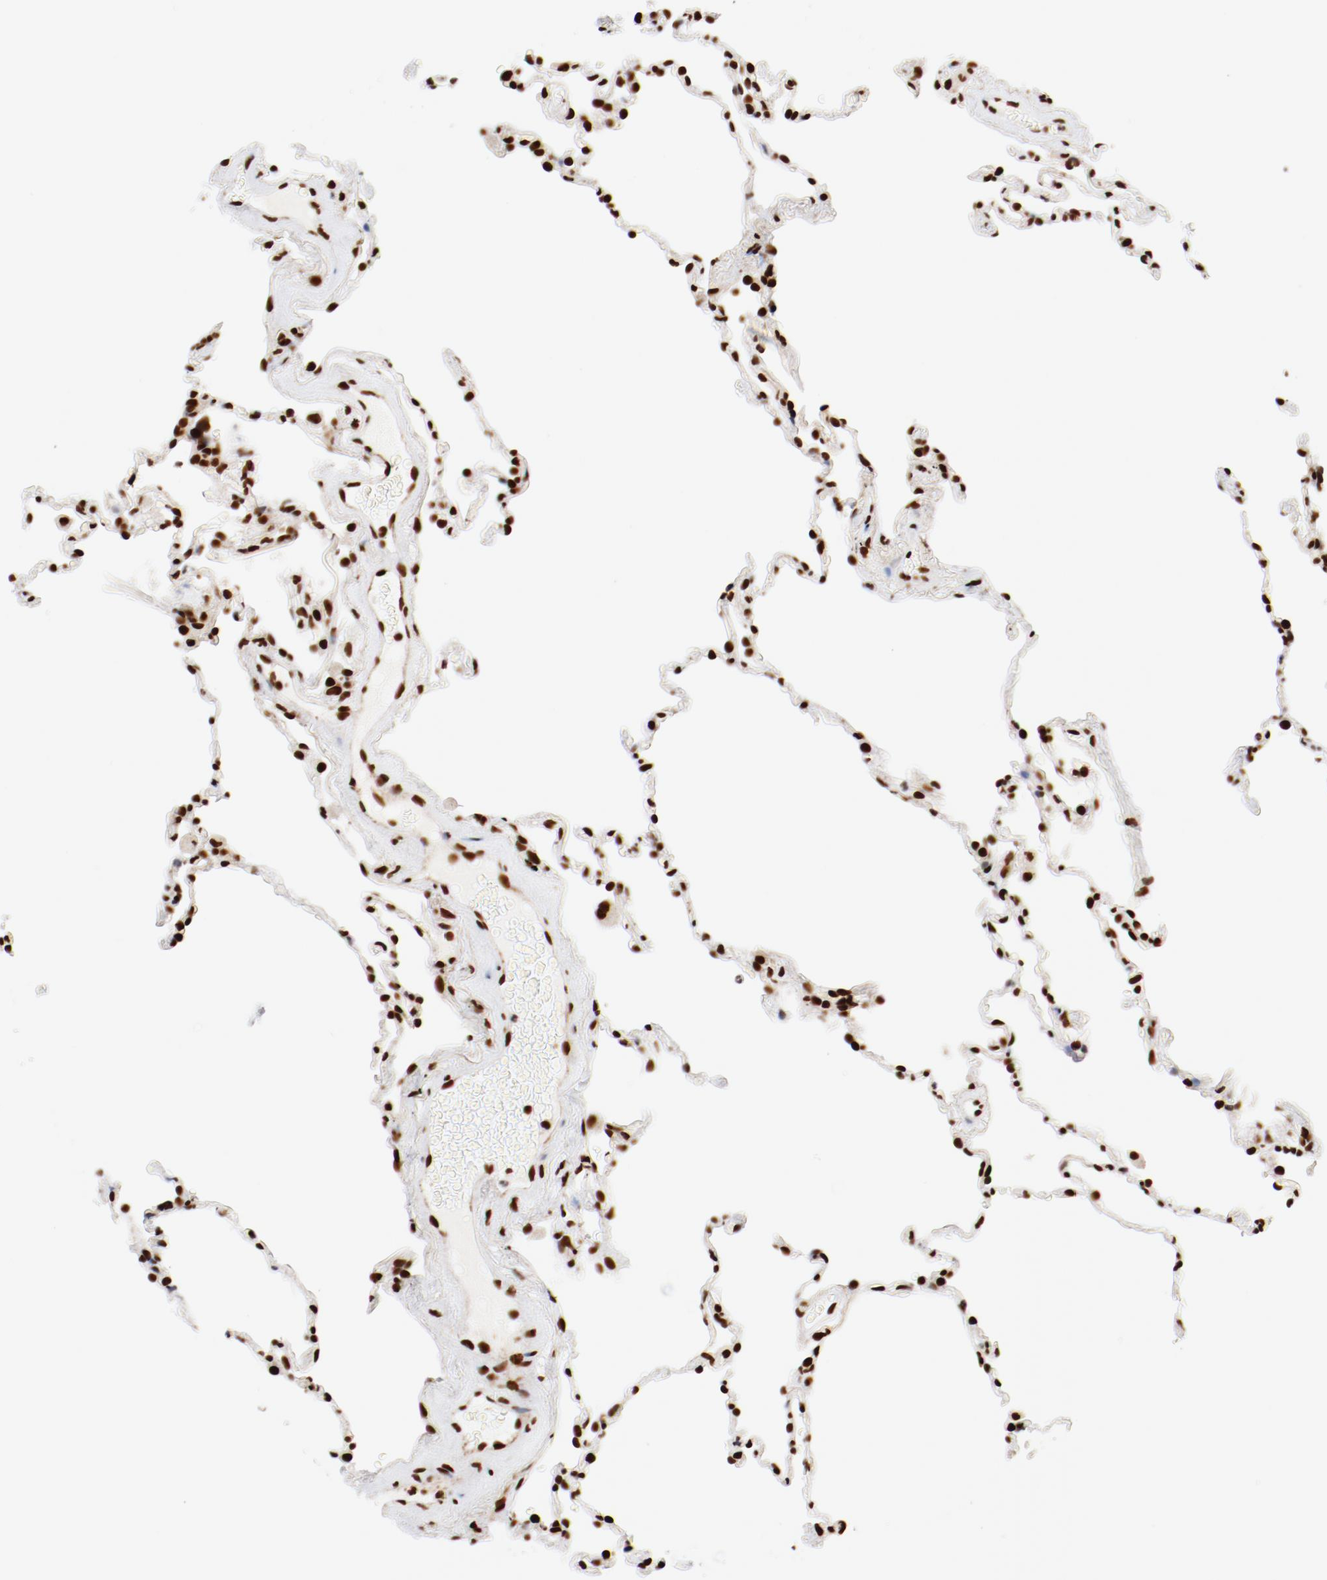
{"staining": {"intensity": "strong", "quantity": ">75%", "location": "nuclear"}, "tissue": "lung", "cell_type": "Alveolar cells", "image_type": "normal", "snomed": [{"axis": "morphology", "description": "Normal tissue, NOS"}, {"axis": "morphology", "description": "Soft tissue tumor metastatic"}, {"axis": "topography", "description": "Lung"}], "caption": "Protein staining shows strong nuclear expression in approximately >75% of alveolar cells in unremarkable lung.", "gene": "CTBP1", "patient": {"sex": "male", "age": 59}}